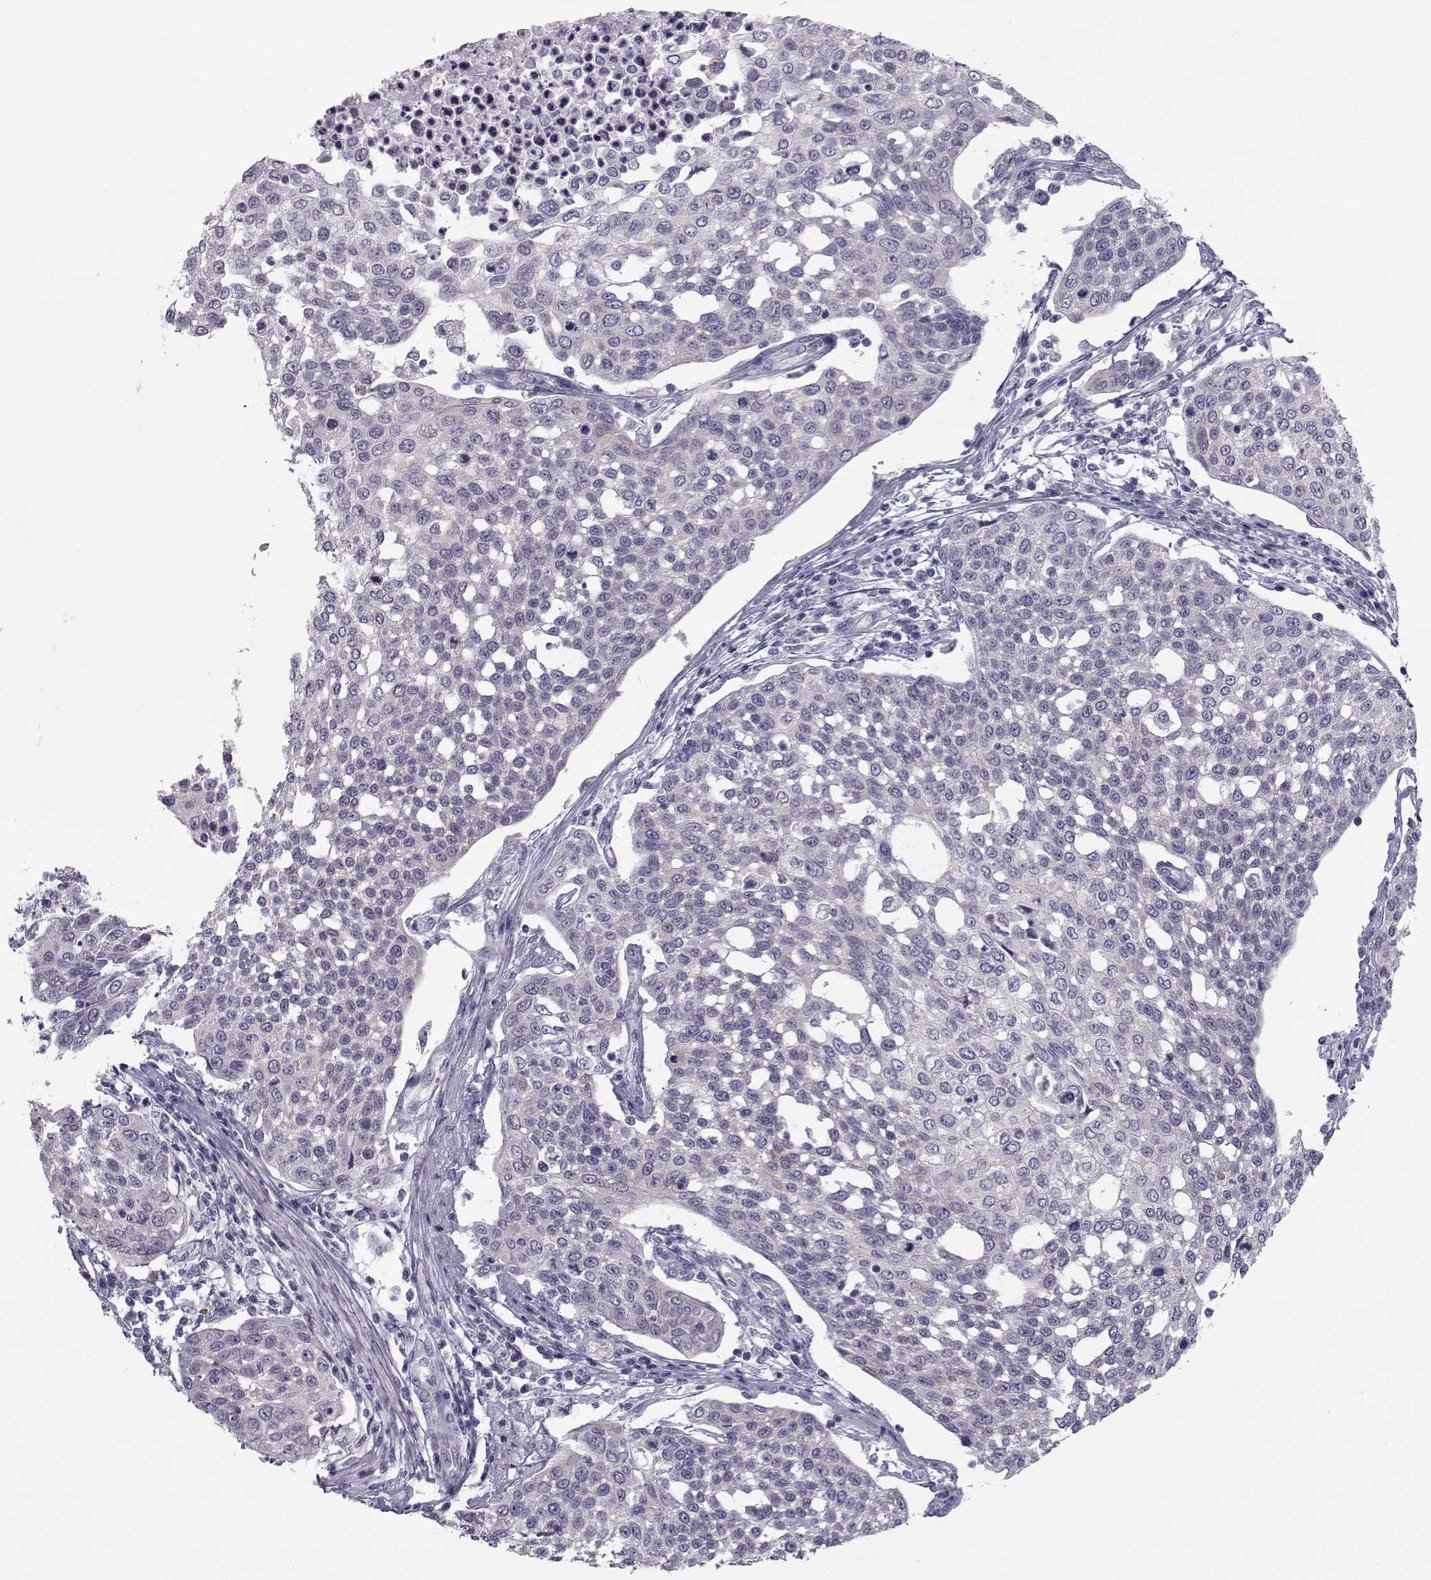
{"staining": {"intensity": "negative", "quantity": "none", "location": "none"}, "tissue": "cervical cancer", "cell_type": "Tumor cells", "image_type": "cancer", "snomed": [{"axis": "morphology", "description": "Squamous cell carcinoma, NOS"}, {"axis": "topography", "description": "Cervix"}], "caption": "DAB (3,3'-diaminobenzidine) immunohistochemical staining of cervical squamous cell carcinoma demonstrates no significant staining in tumor cells. Brightfield microscopy of IHC stained with DAB (brown) and hematoxylin (blue), captured at high magnification.", "gene": "GARIN3", "patient": {"sex": "female", "age": 34}}